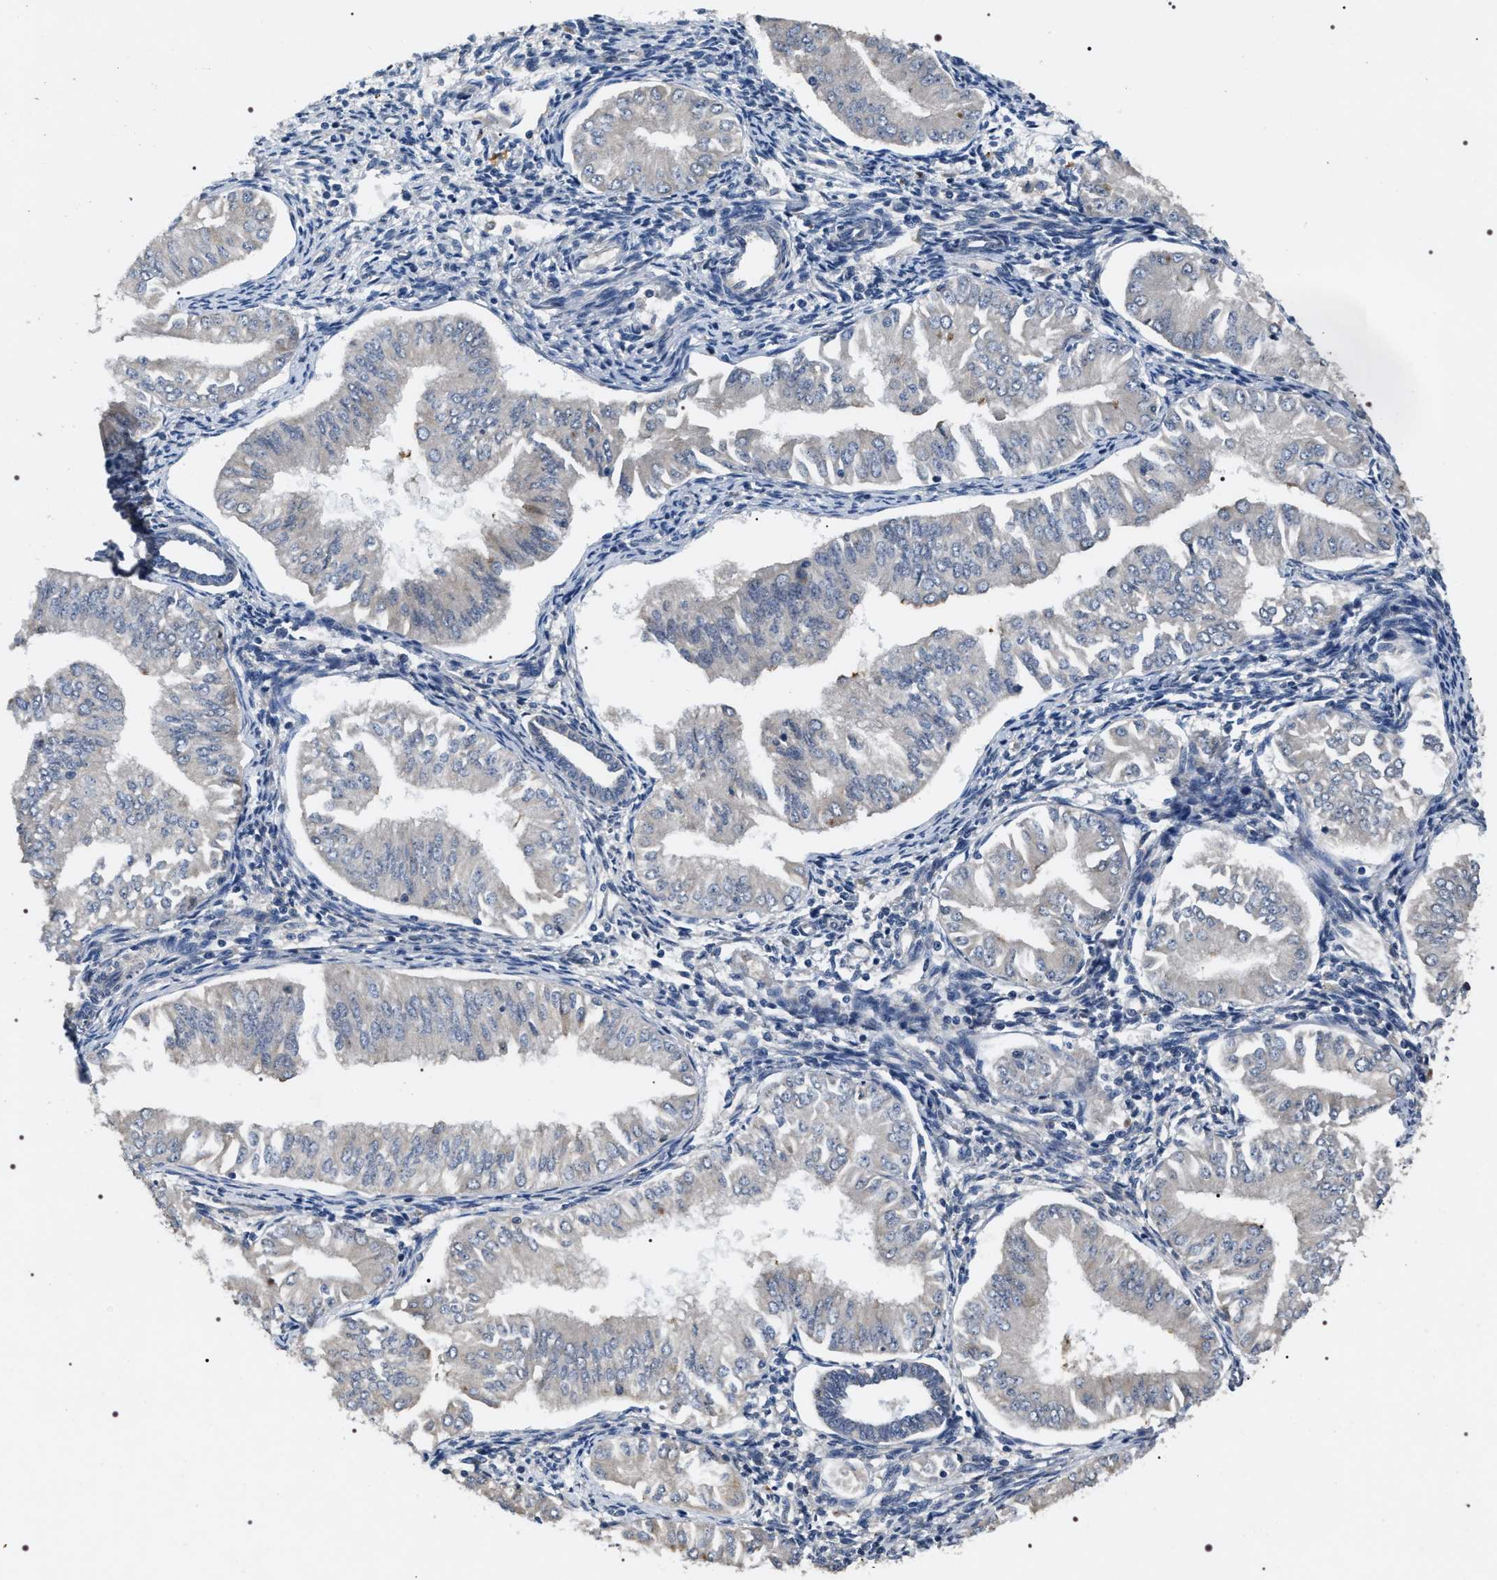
{"staining": {"intensity": "negative", "quantity": "none", "location": "none"}, "tissue": "endometrial cancer", "cell_type": "Tumor cells", "image_type": "cancer", "snomed": [{"axis": "morphology", "description": "Normal tissue, NOS"}, {"axis": "morphology", "description": "Adenocarcinoma, NOS"}, {"axis": "topography", "description": "Endometrium"}], "caption": "A micrograph of endometrial adenocarcinoma stained for a protein demonstrates no brown staining in tumor cells.", "gene": "IFT81", "patient": {"sex": "female", "age": 53}}